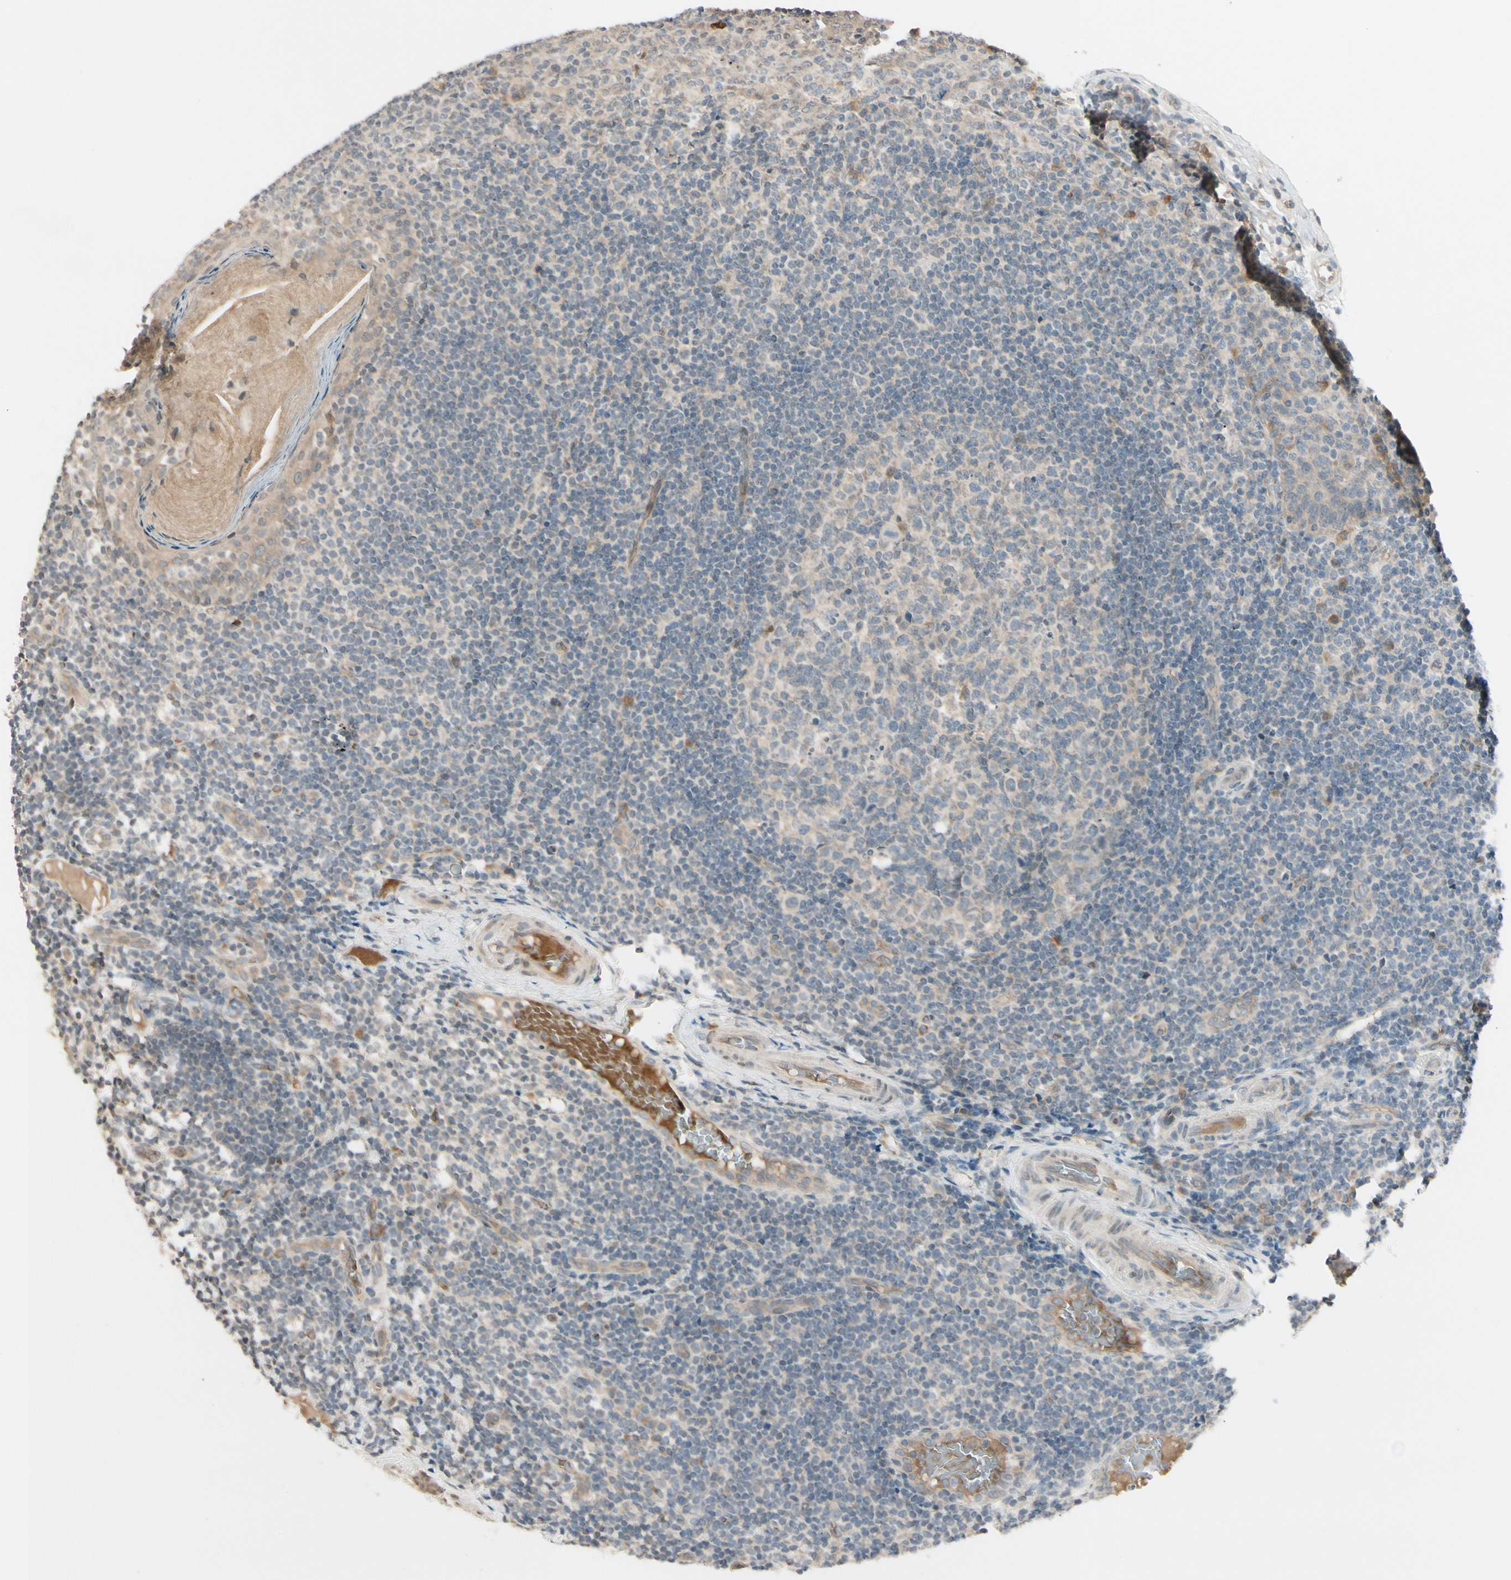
{"staining": {"intensity": "weak", "quantity": ">75%", "location": "cytoplasmic/membranous"}, "tissue": "tonsil", "cell_type": "Germinal center cells", "image_type": "normal", "snomed": [{"axis": "morphology", "description": "Normal tissue, NOS"}, {"axis": "topography", "description": "Tonsil"}], "caption": "Weak cytoplasmic/membranous positivity for a protein is identified in about >75% of germinal center cells of benign tonsil using immunohistochemistry (IHC).", "gene": "FGF10", "patient": {"sex": "female", "age": 19}}